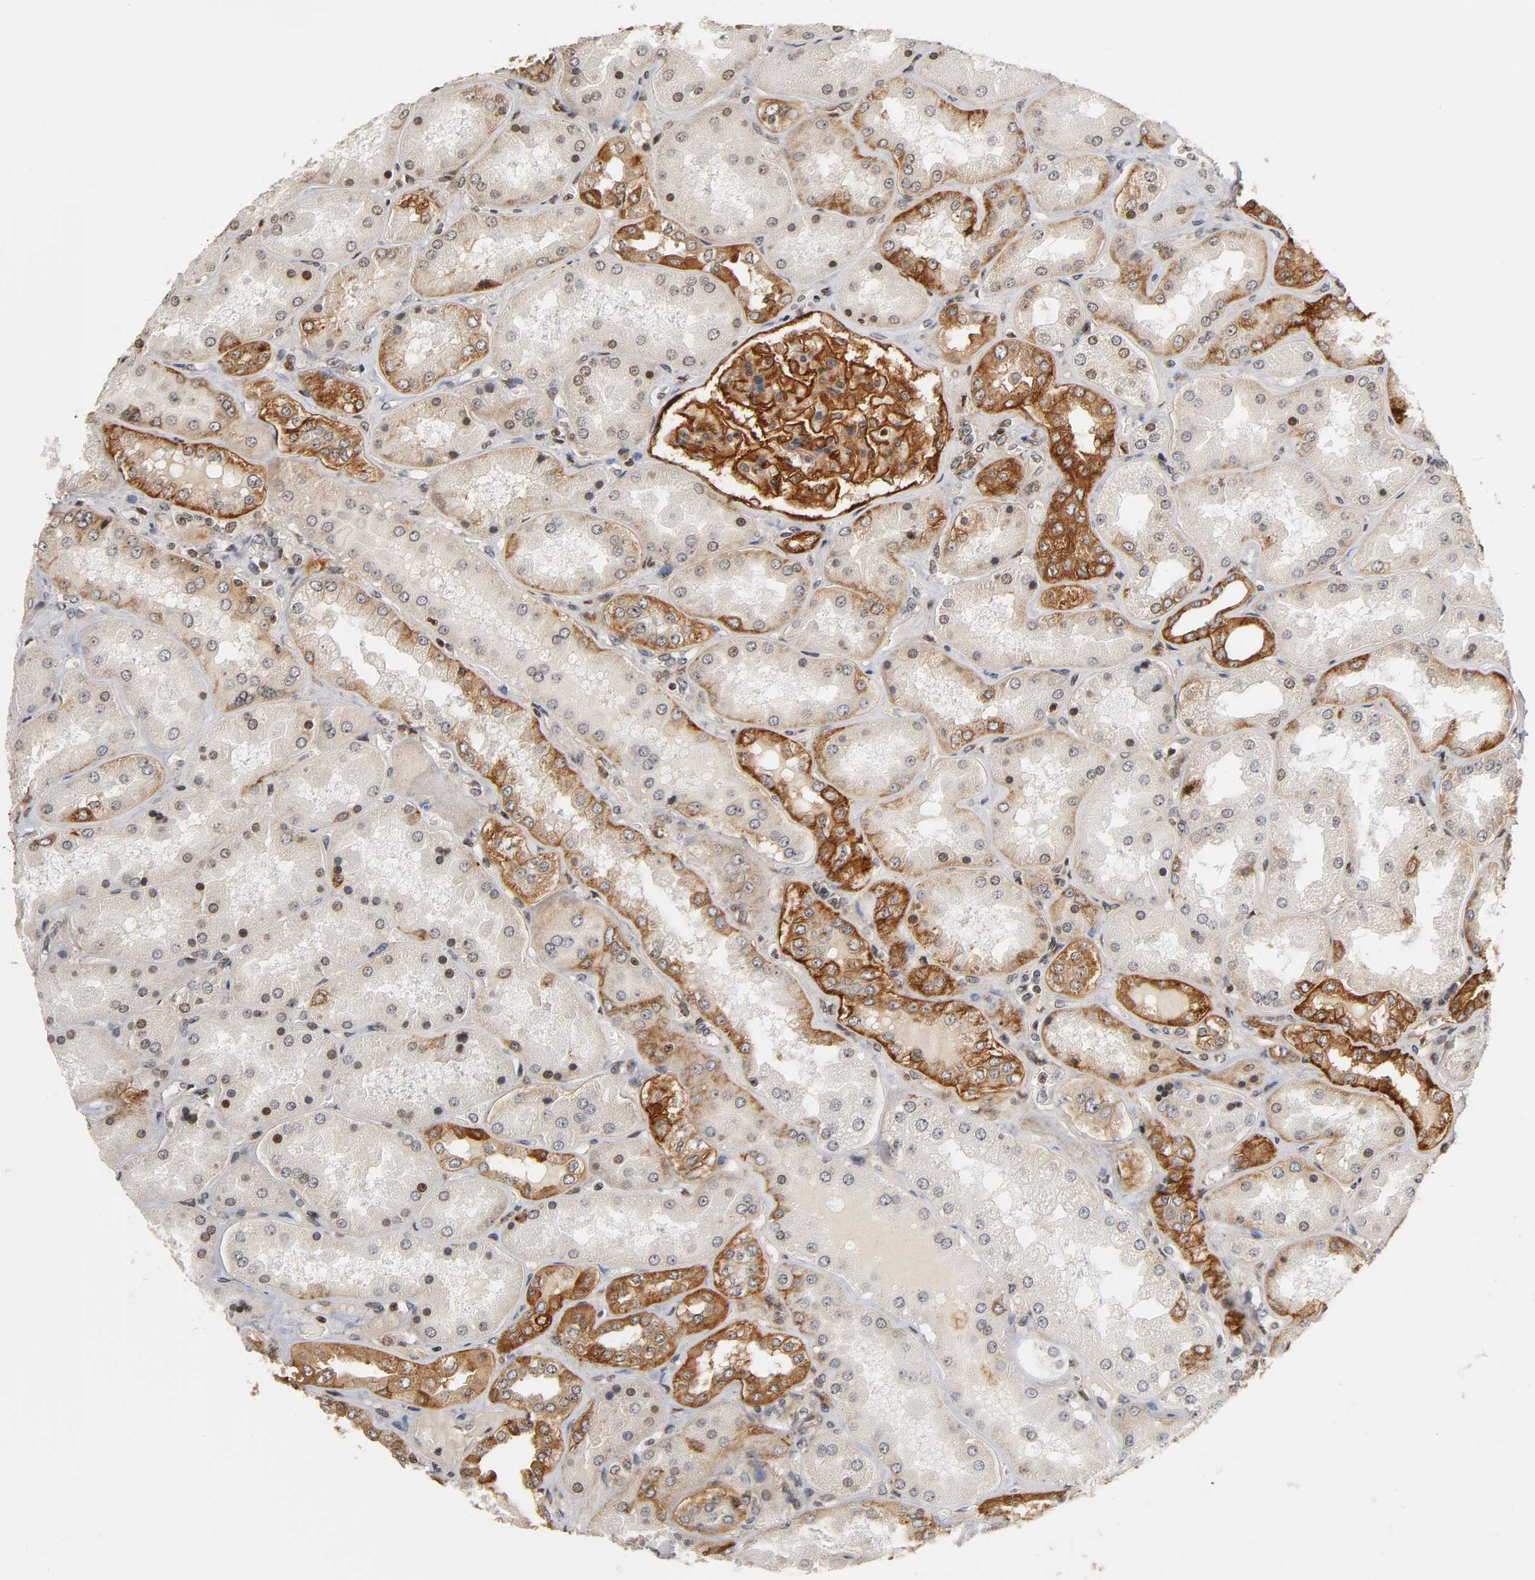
{"staining": {"intensity": "strong", "quantity": ">75%", "location": "cytoplasmic/membranous"}, "tissue": "kidney", "cell_type": "Cells in glomeruli", "image_type": "normal", "snomed": [{"axis": "morphology", "description": "Normal tissue, NOS"}, {"axis": "topography", "description": "Kidney"}], "caption": "Immunohistochemistry of unremarkable human kidney shows high levels of strong cytoplasmic/membranous staining in about >75% of cells in glomeruli.", "gene": "ITGAV", "patient": {"sex": "female", "age": 56}}